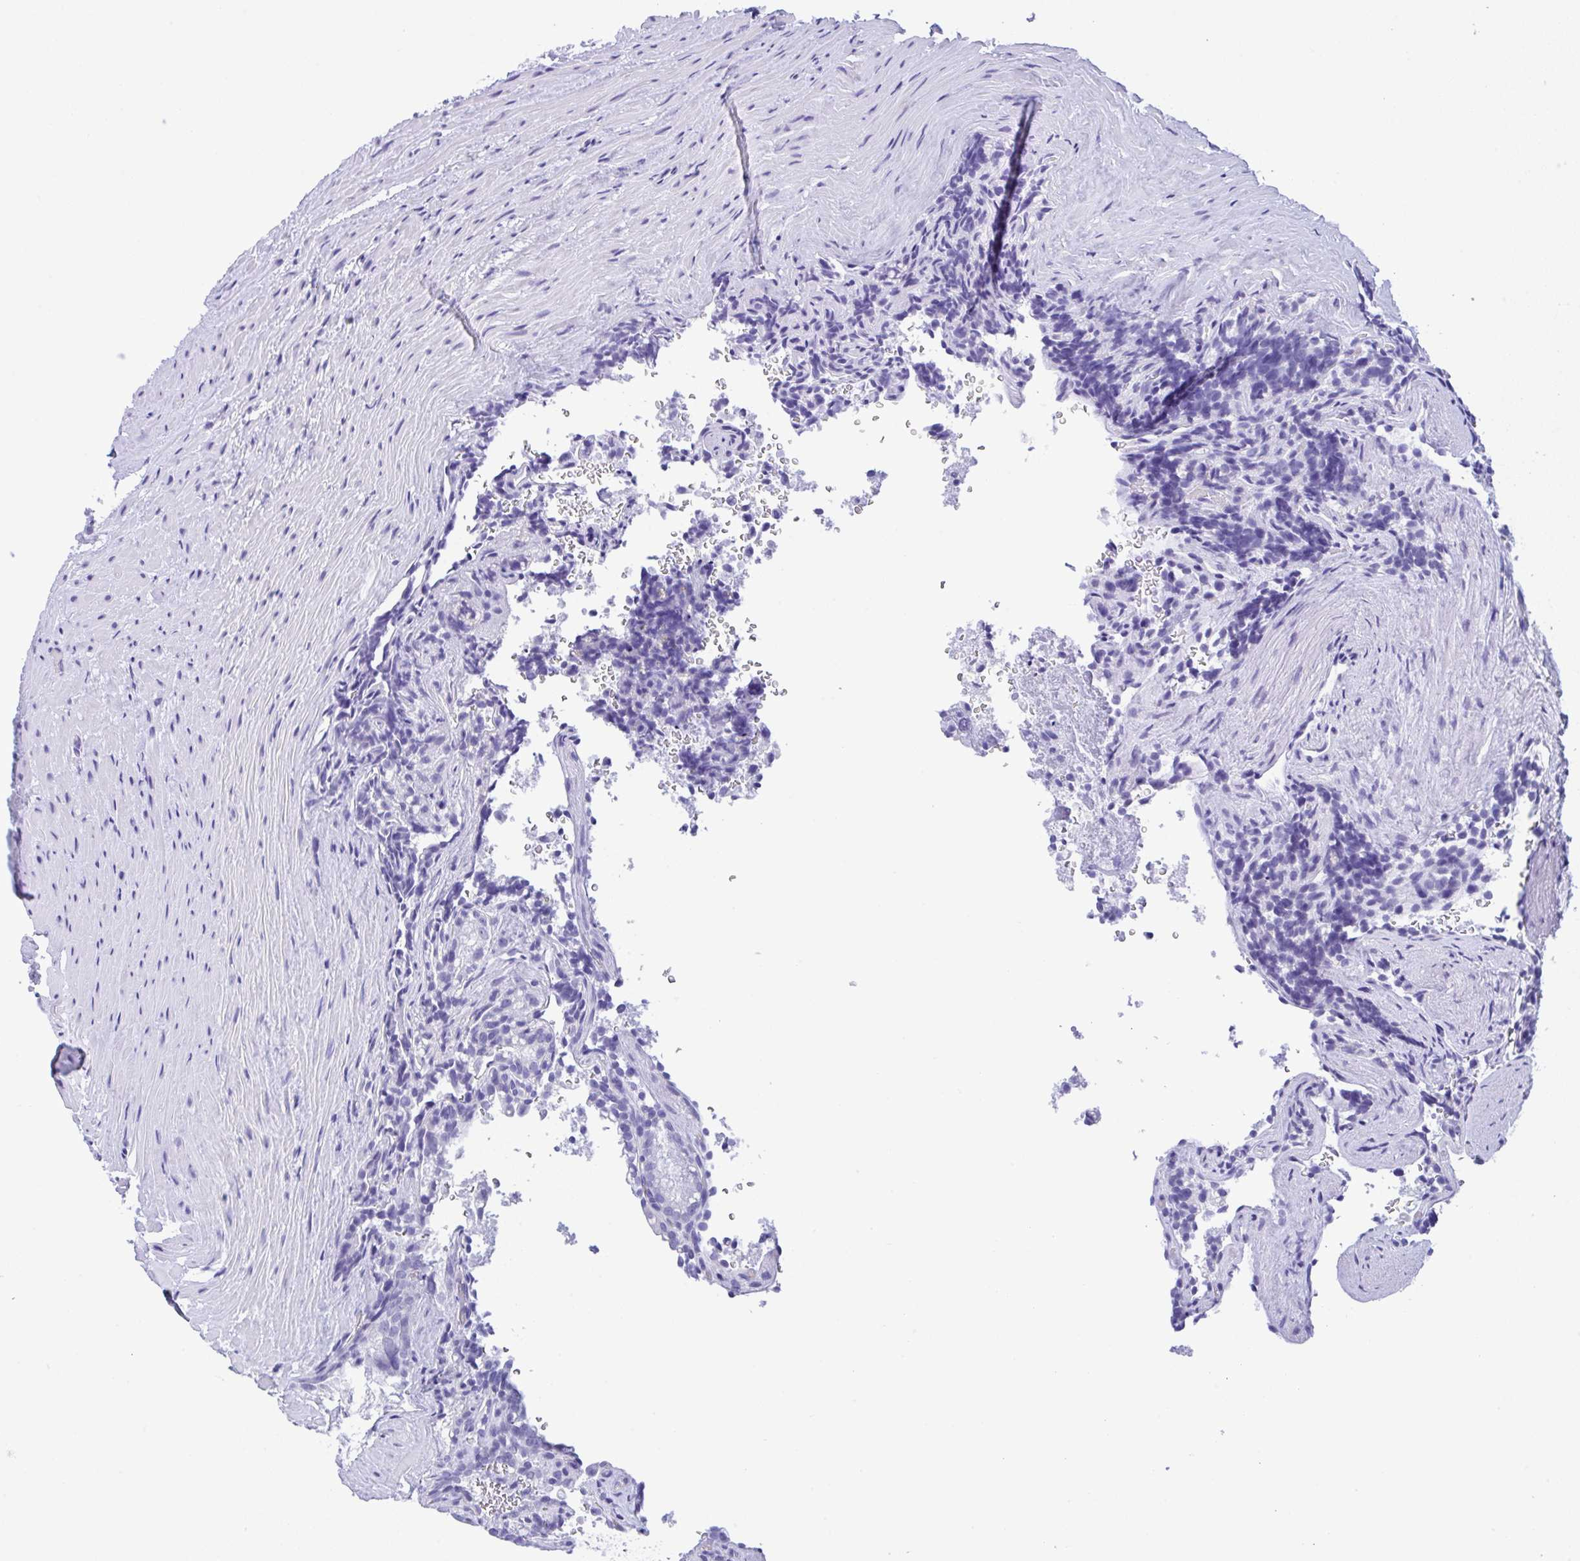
{"staining": {"intensity": "negative", "quantity": "none", "location": "none"}, "tissue": "seminal vesicle", "cell_type": "Glandular cells", "image_type": "normal", "snomed": [{"axis": "morphology", "description": "Normal tissue, NOS"}, {"axis": "topography", "description": "Seminal veicle"}], "caption": "High power microscopy micrograph of an immunohistochemistry histopathology image of benign seminal vesicle, revealing no significant staining in glandular cells.", "gene": "RRM2", "patient": {"sex": "male", "age": 47}}